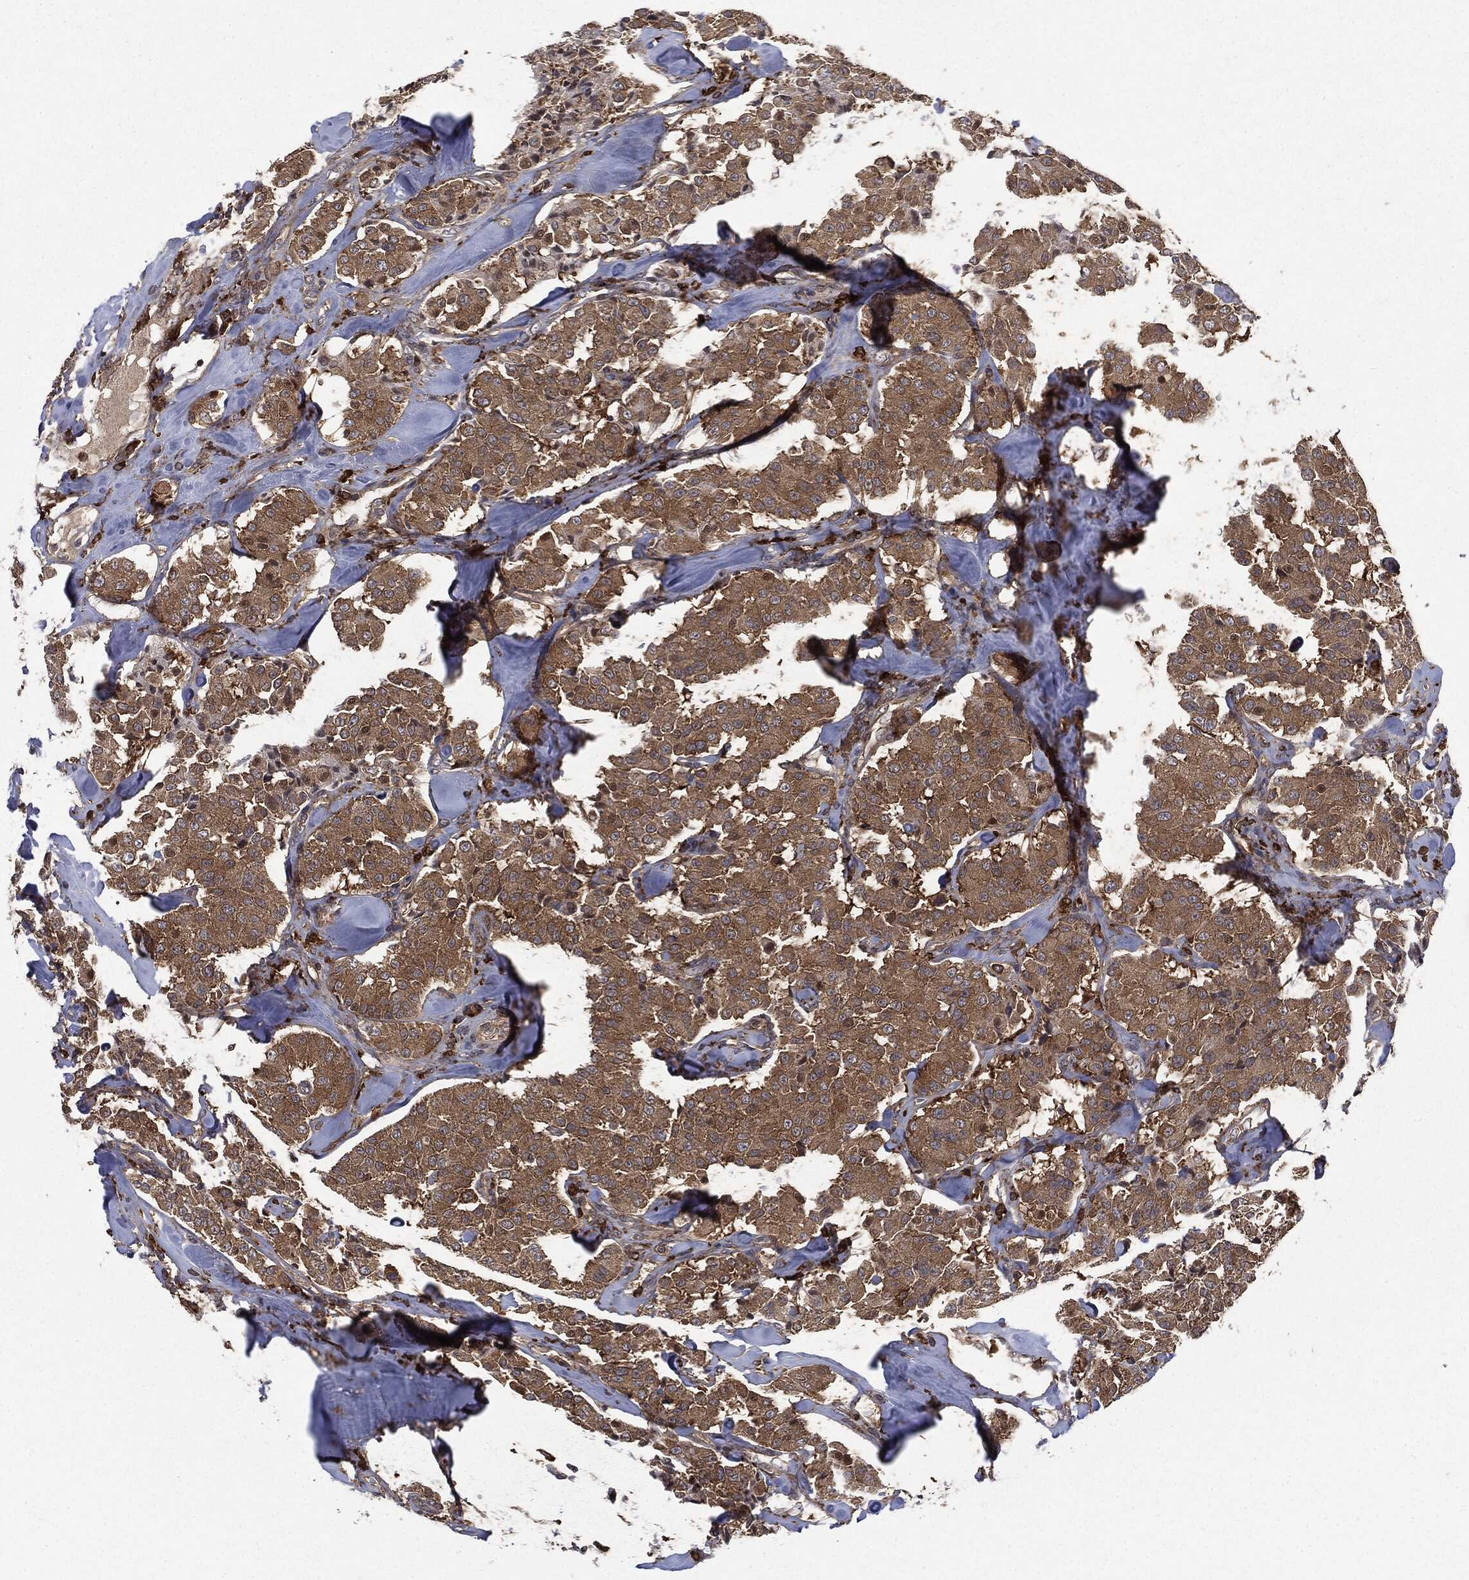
{"staining": {"intensity": "moderate", "quantity": ">75%", "location": "cytoplasmic/membranous"}, "tissue": "carcinoid", "cell_type": "Tumor cells", "image_type": "cancer", "snomed": [{"axis": "morphology", "description": "Carcinoid, malignant, NOS"}, {"axis": "topography", "description": "Pancreas"}], "caption": "This histopathology image reveals immunohistochemistry (IHC) staining of carcinoid, with medium moderate cytoplasmic/membranous expression in approximately >75% of tumor cells.", "gene": "SNX5", "patient": {"sex": "male", "age": 41}}